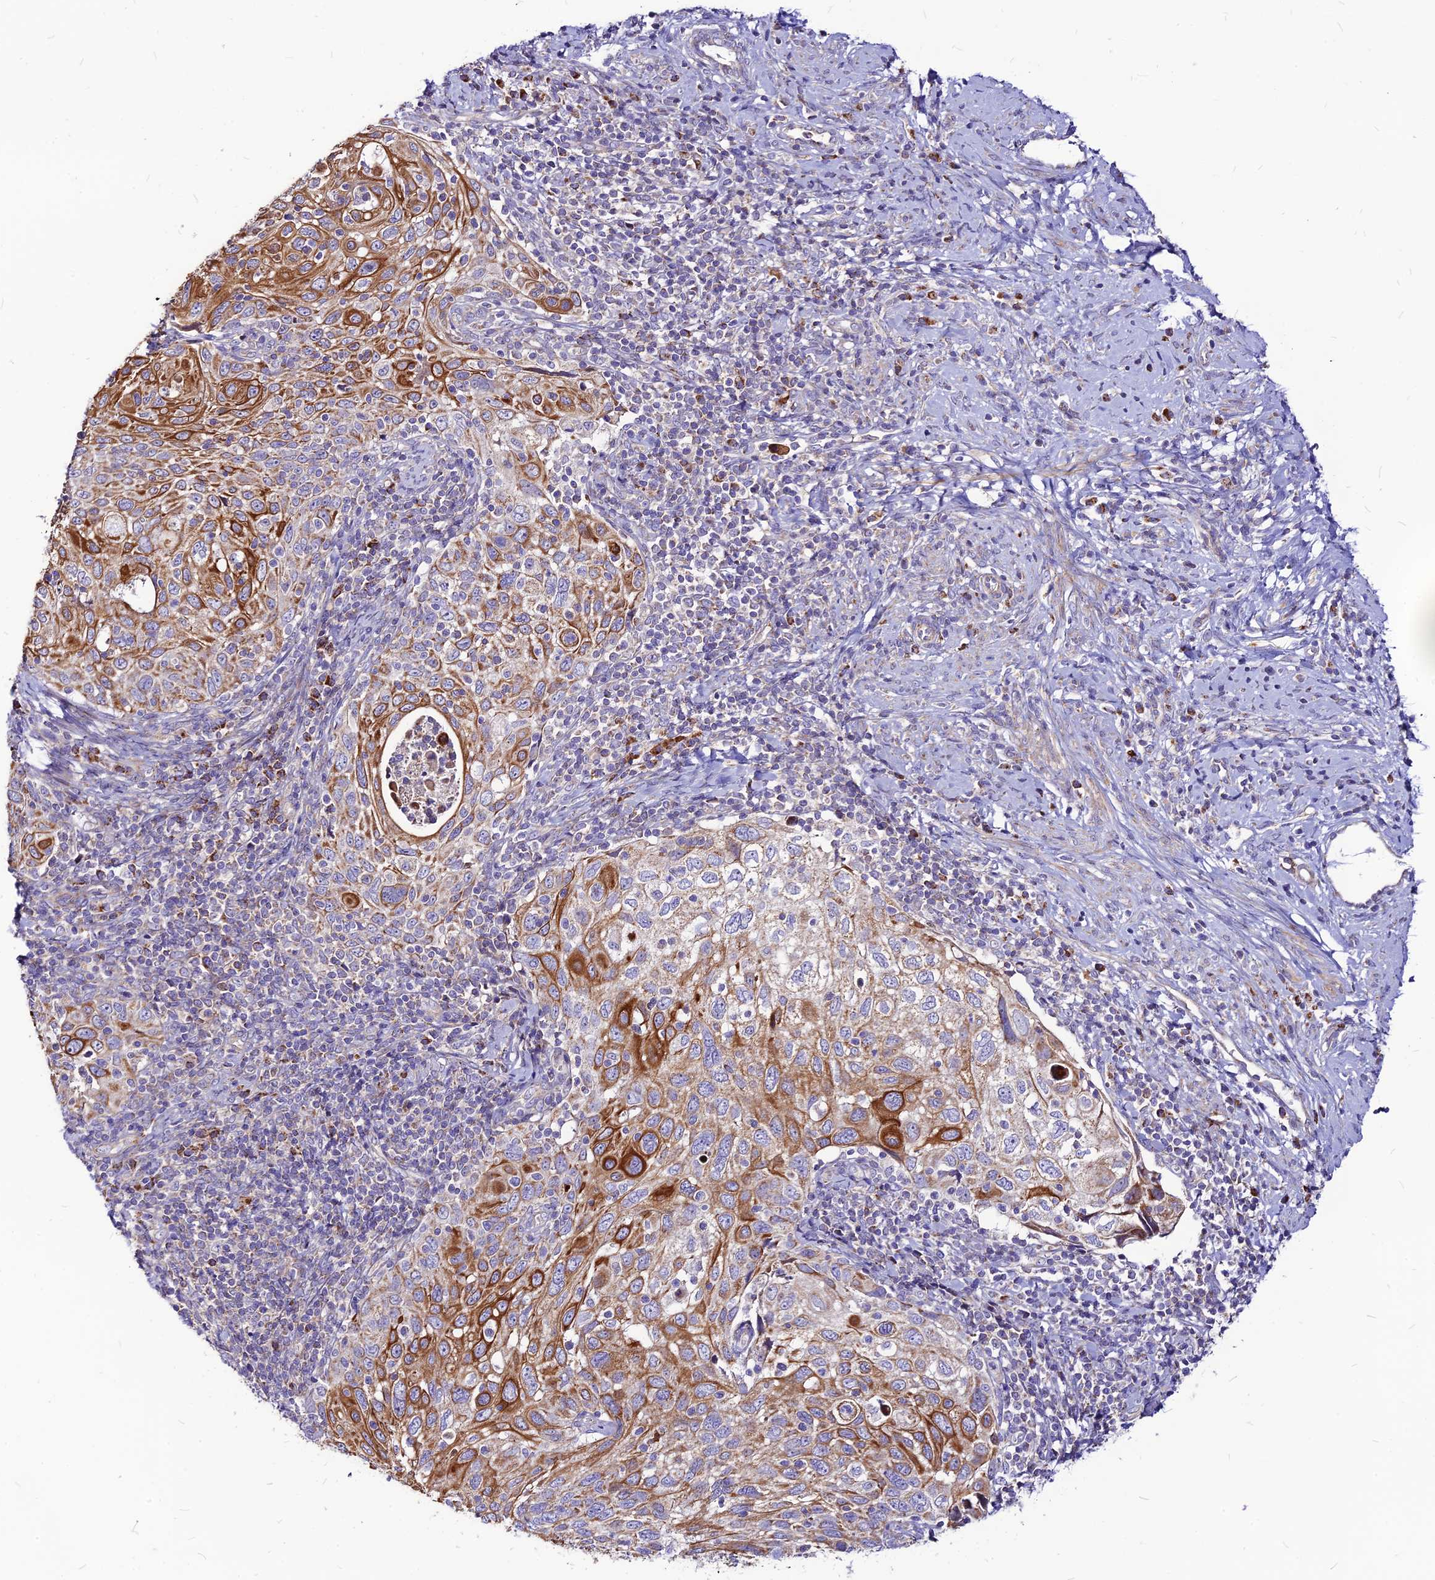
{"staining": {"intensity": "moderate", "quantity": "25%-75%", "location": "cytoplasmic/membranous"}, "tissue": "cervical cancer", "cell_type": "Tumor cells", "image_type": "cancer", "snomed": [{"axis": "morphology", "description": "Squamous cell carcinoma, NOS"}, {"axis": "topography", "description": "Cervix"}], "caption": "High-power microscopy captured an immunohistochemistry (IHC) histopathology image of cervical cancer (squamous cell carcinoma), revealing moderate cytoplasmic/membranous staining in about 25%-75% of tumor cells.", "gene": "ECI1", "patient": {"sex": "female", "age": 70}}